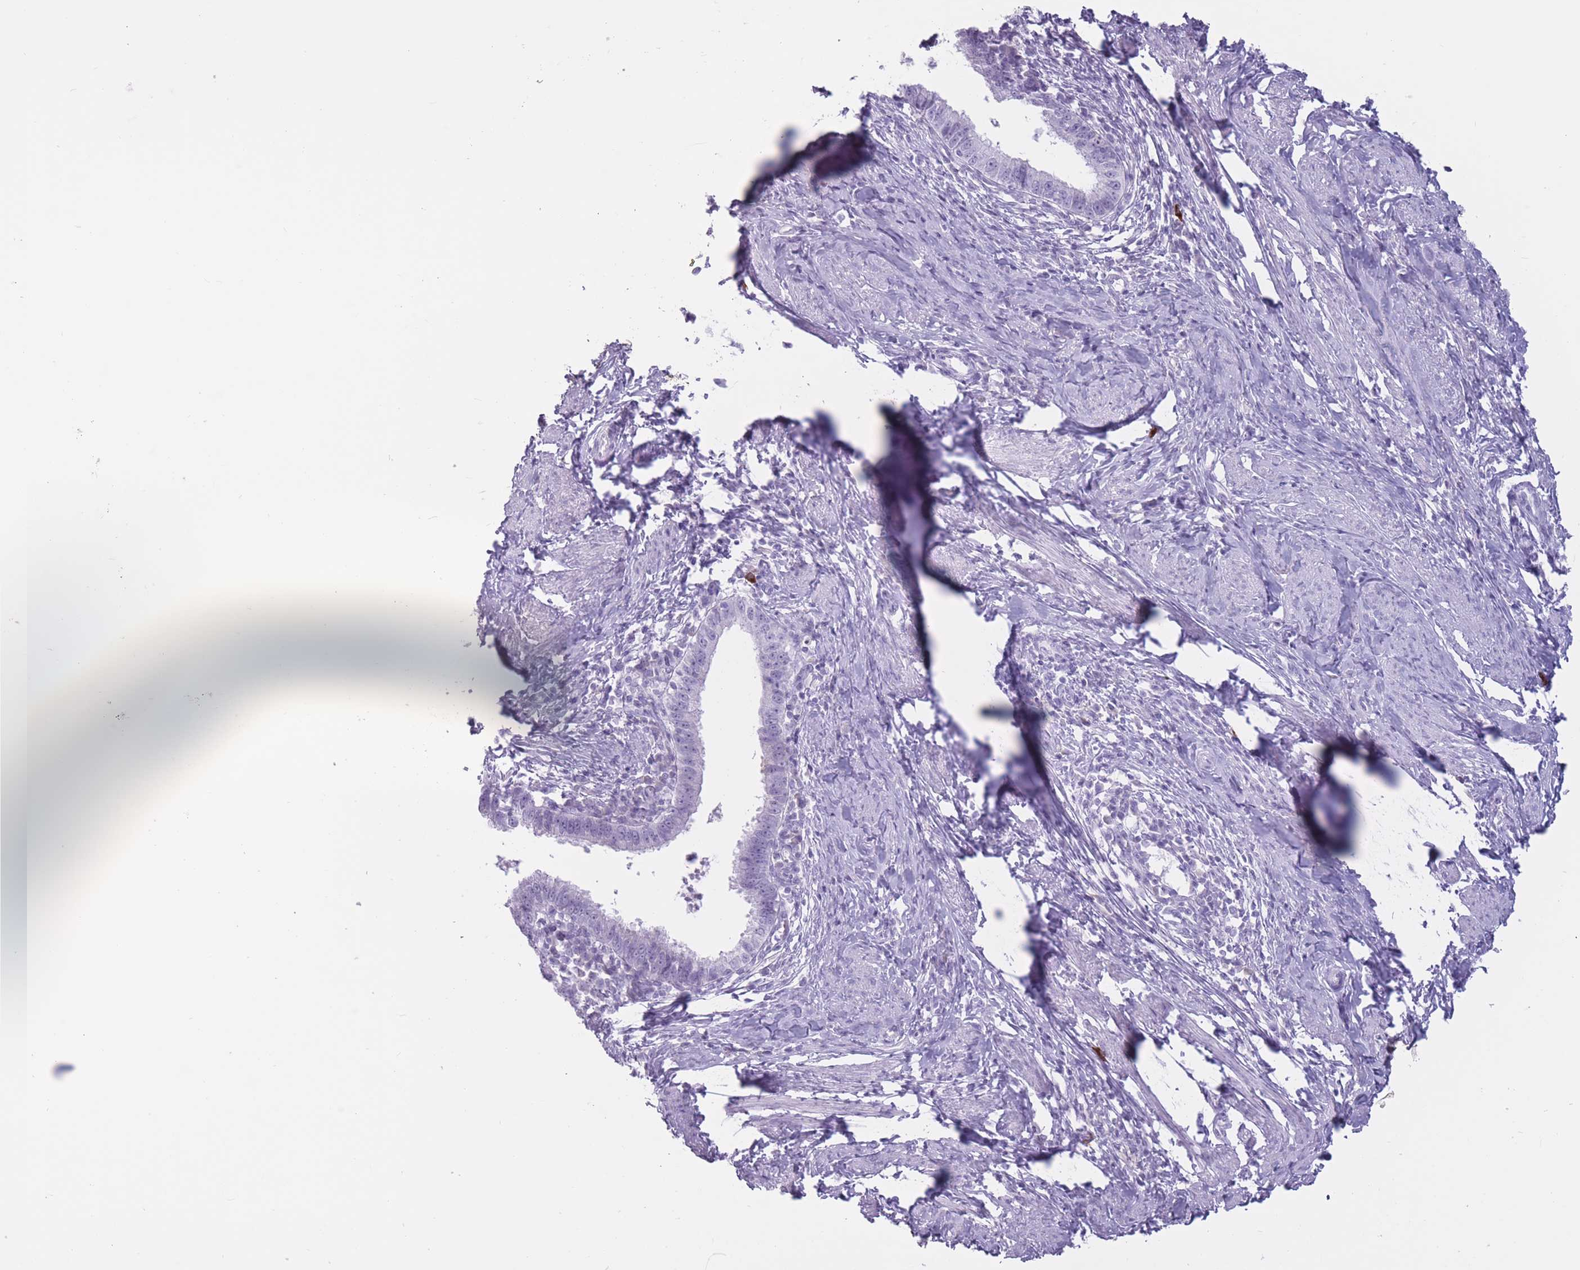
{"staining": {"intensity": "negative", "quantity": "none", "location": "none"}, "tissue": "cervical cancer", "cell_type": "Tumor cells", "image_type": "cancer", "snomed": [{"axis": "morphology", "description": "Adenocarcinoma, NOS"}, {"axis": "topography", "description": "Cervix"}], "caption": "DAB immunohistochemical staining of adenocarcinoma (cervical) exhibits no significant staining in tumor cells. (Brightfield microscopy of DAB immunohistochemistry at high magnification).", "gene": "PNMA3", "patient": {"sex": "female", "age": 36}}